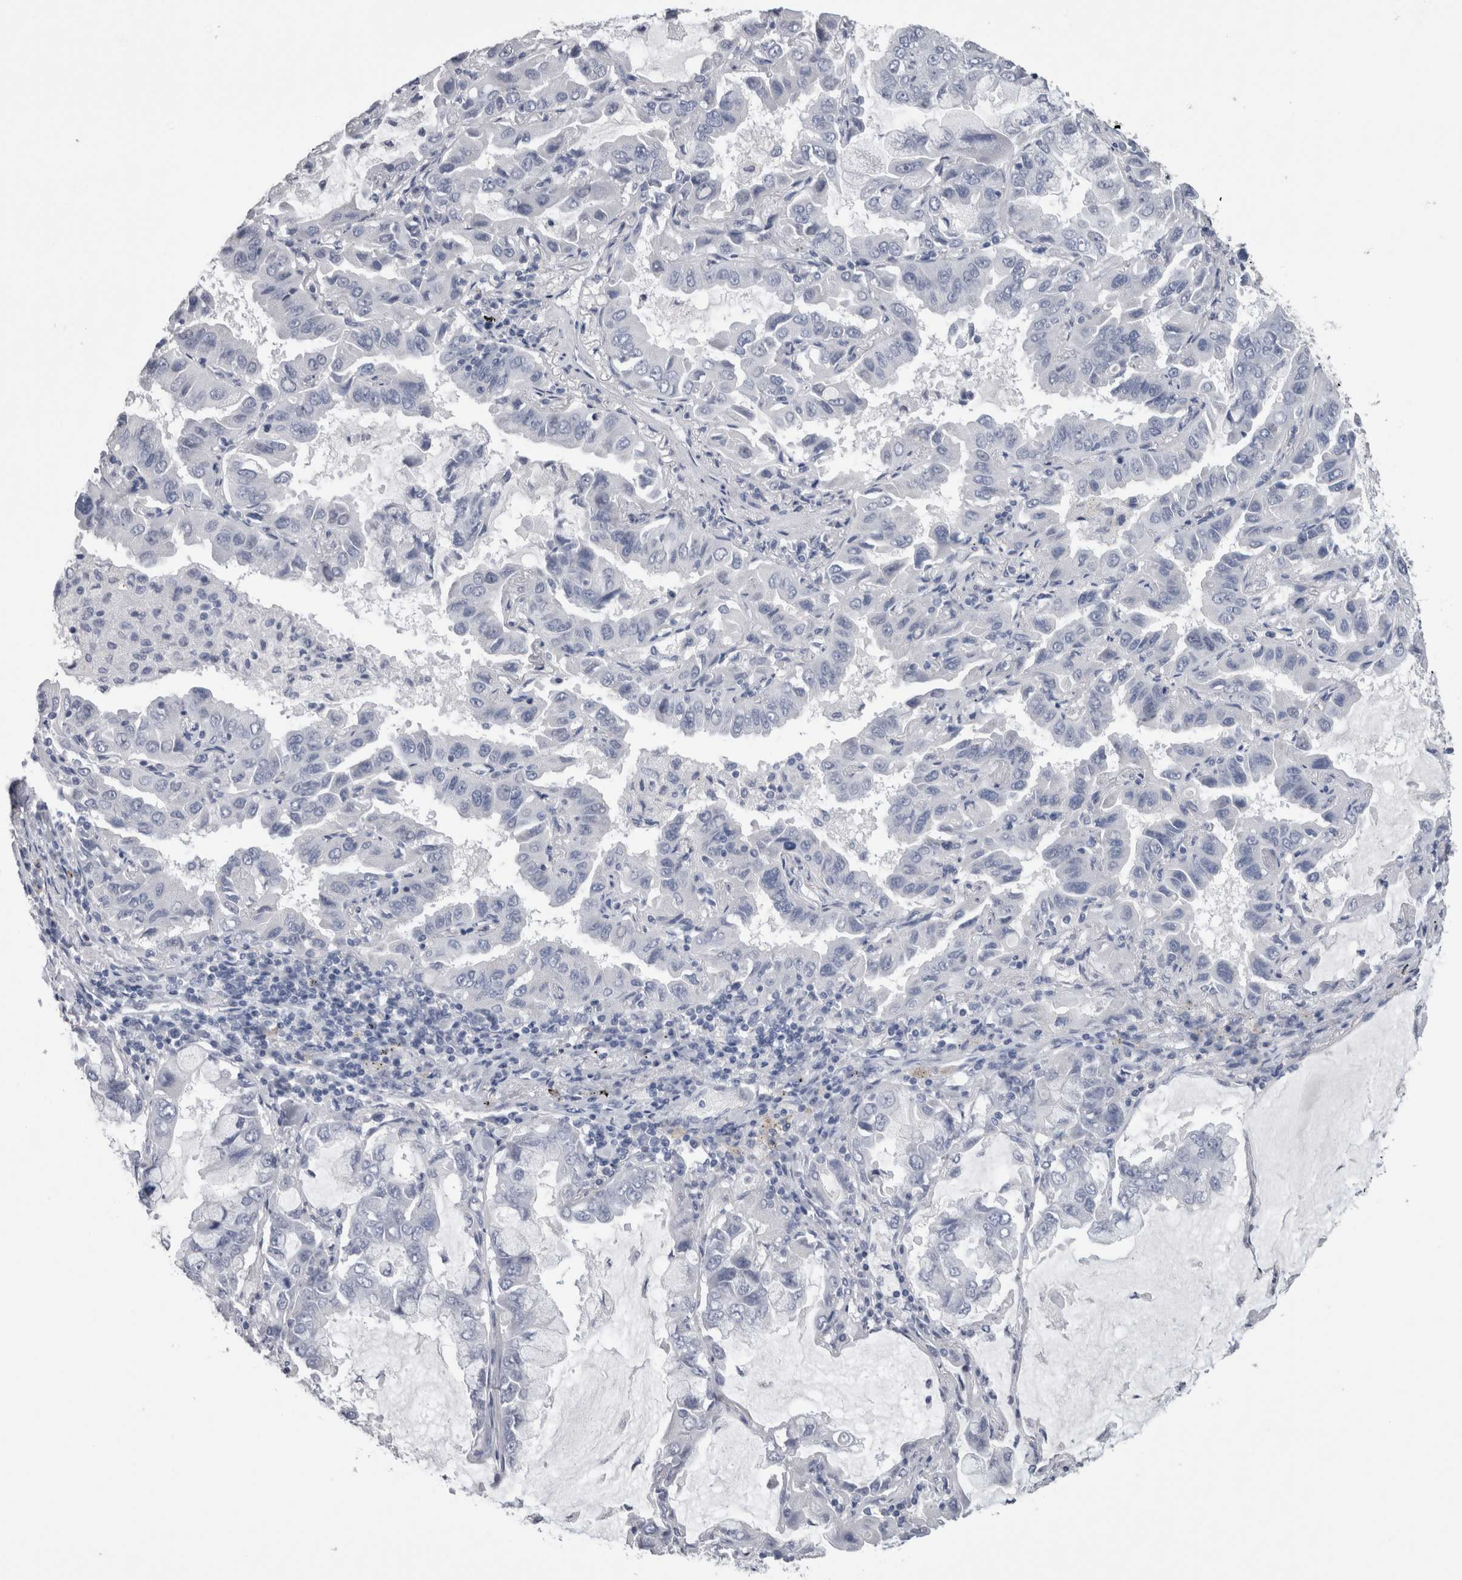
{"staining": {"intensity": "negative", "quantity": "none", "location": "none"}, "tissue": "lung cancer", "cell_type": "Tumor cells", "image_type": "cancer", "snomed": [{"axis": "morphology", "description": "Adenocarcinoma, NOS"}, {"axis": "topography", "description": "Lung"}], "caption": "This is a image of IHC staining of lung cancer, which shows no positivity in tumor cells.", "gene": "CA8", "patient": {"sex": "male", "age": 64}}